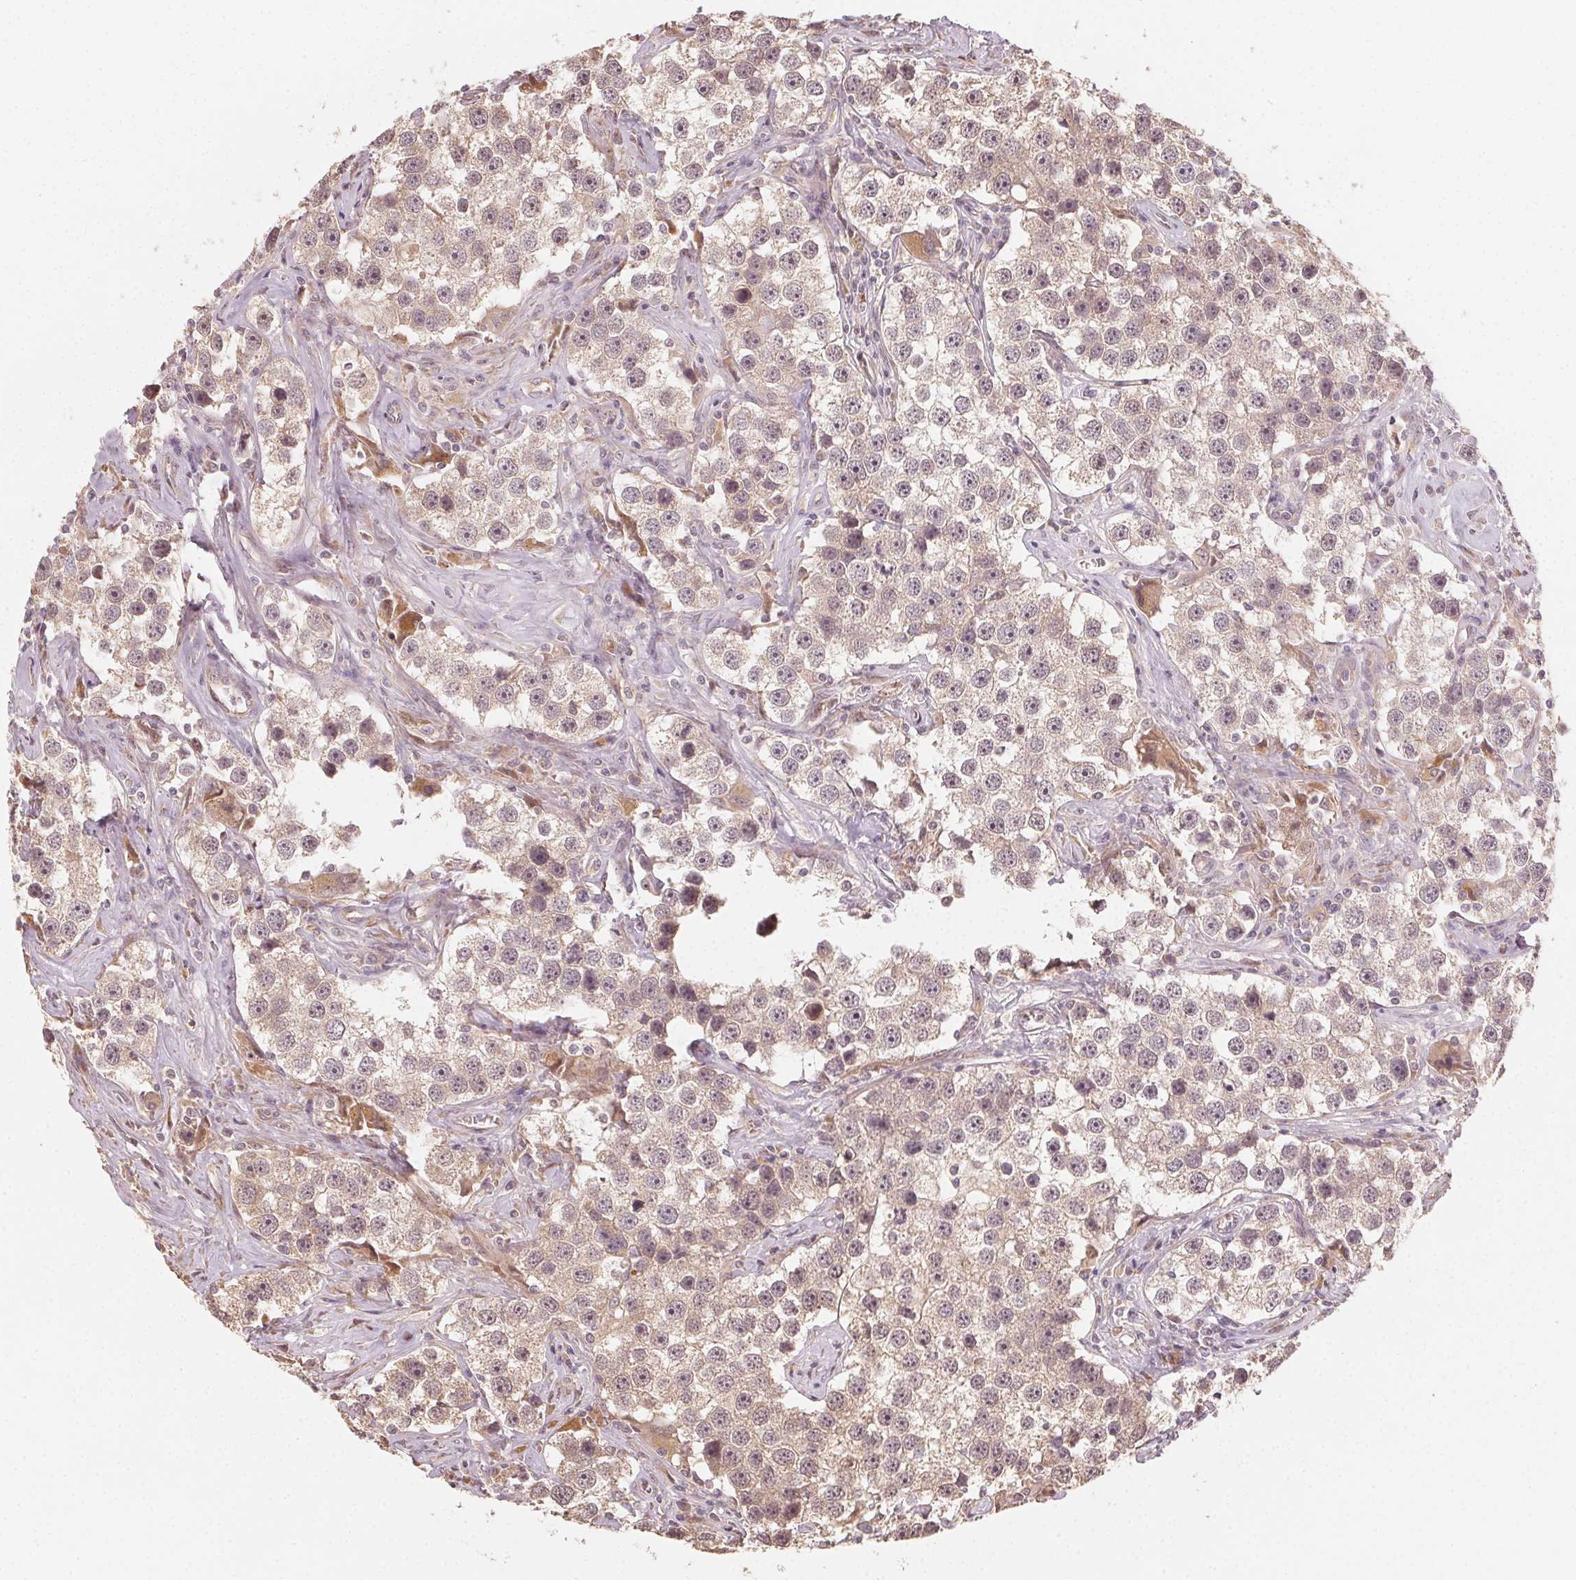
{"staining": {"intensity": "weak", "quantity": "<25%", "location": "cytoplasmic/membranous"}, "tissue": "testis cancer", "cell_type": "Tumor cells", "image_type": "cancer", "snomed": [{"axis": "morphology", "description": "Seminoma, NOS"}, {"axis": "topography", "description": "Testis"}], "caption": "Tumor cells are negative for brown protein staining in testis cancer. (DAB immunohistochemistry (IHC), high magnification).", "gene": "WBP2", "patient": {"sex": "male", "age": 49}}